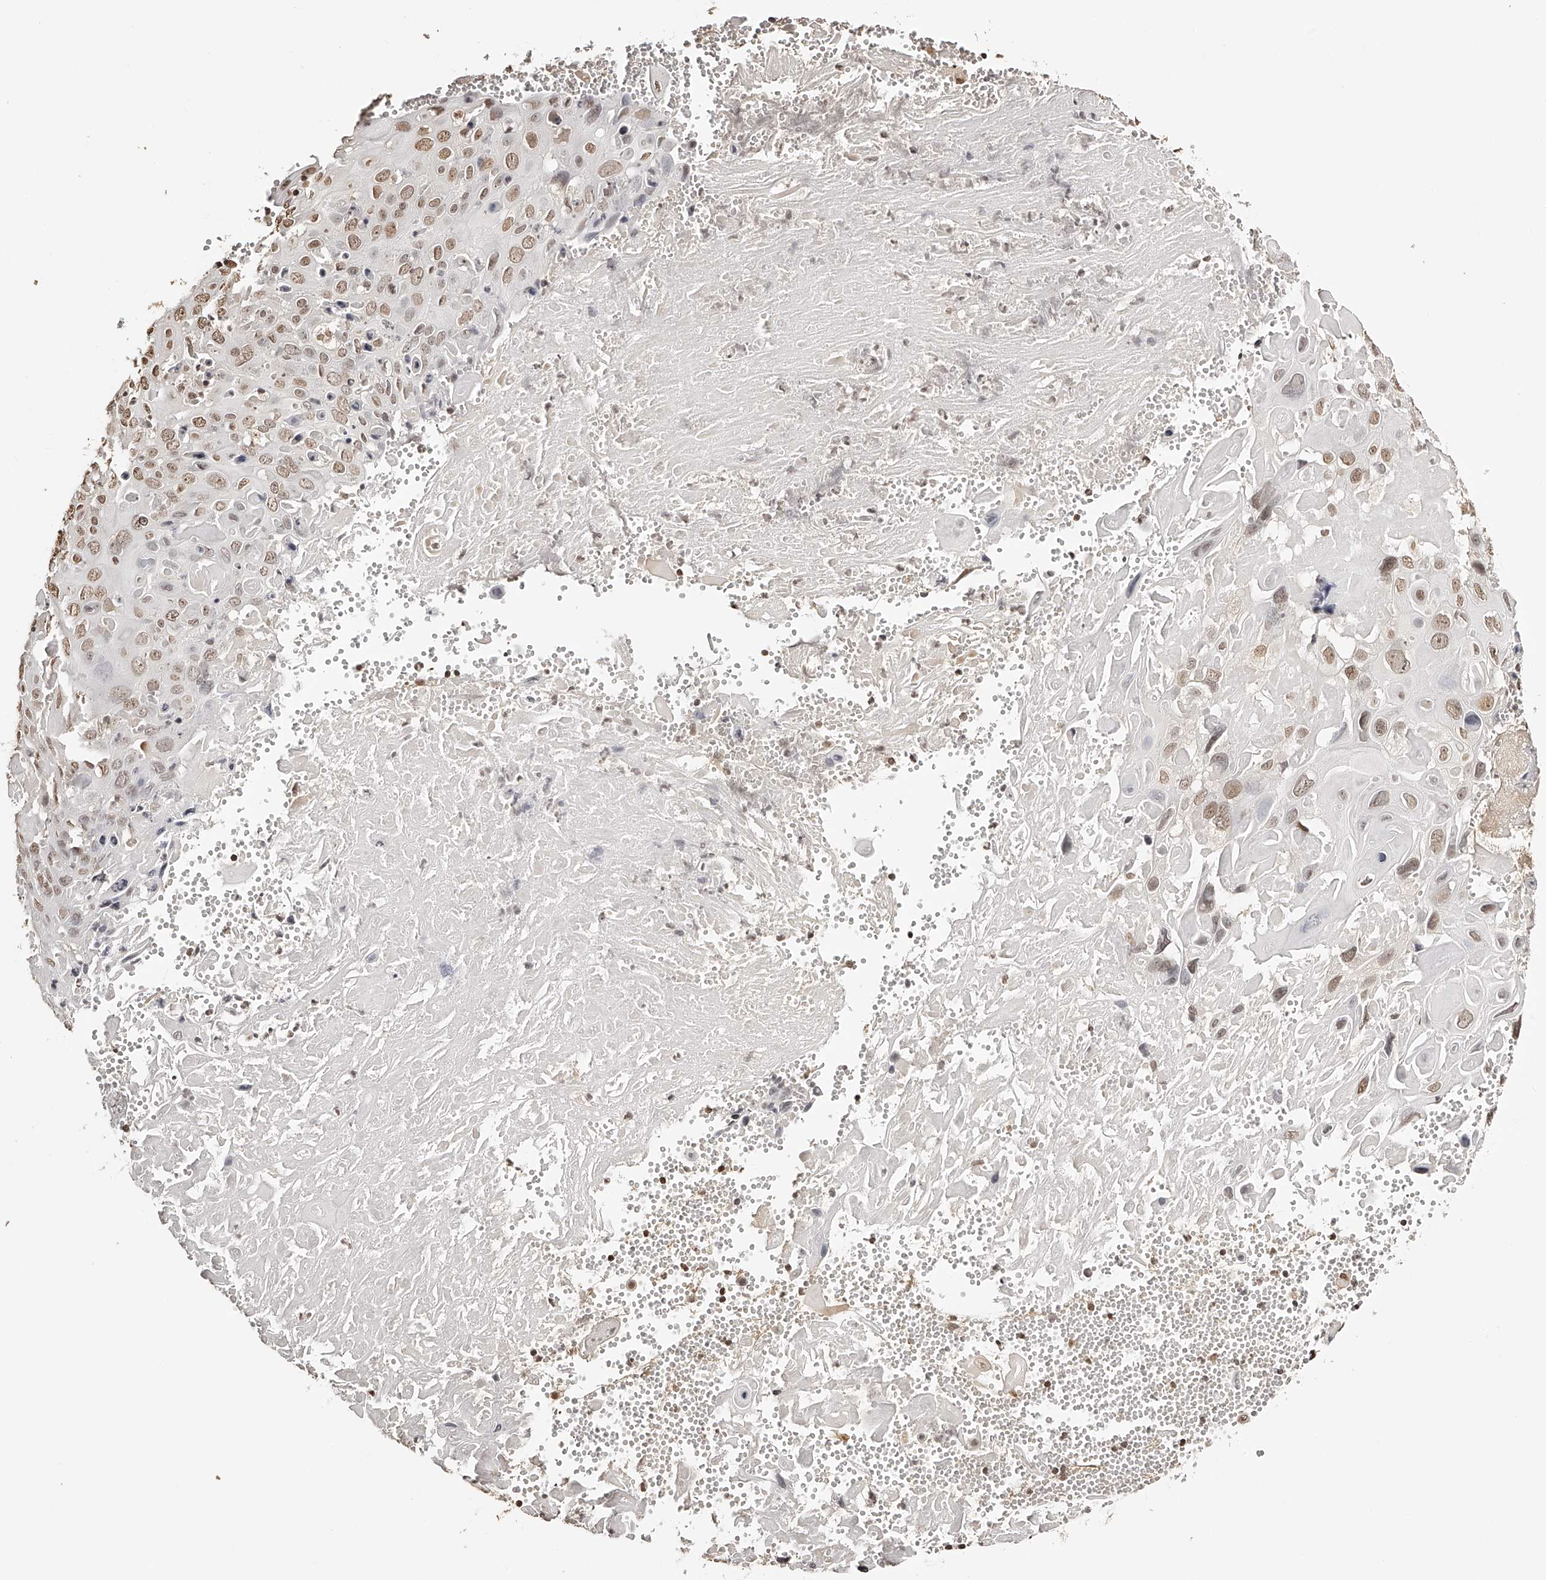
{"staining": {"intensity": "weak", "quantity": ">75%", "location": "nuclear"}, "tissue": "cervical cancer", "cell_type": "Tumor cells", "image_type": "cancer", "snomed": [{"axis": "morphology", "description": "Squamous cell carcinoma, NOS"}, {"axis": "topography", "description": "Cervix"}], "caption": "Immunohistochemical staining of human cervical cancer (squamous cell carcinoma) reveals weak nuclear protein positivity in approximately >75% of tumor cells.", "gene": "ZNF503", "patient": {"sex": "female", "age": 74}}